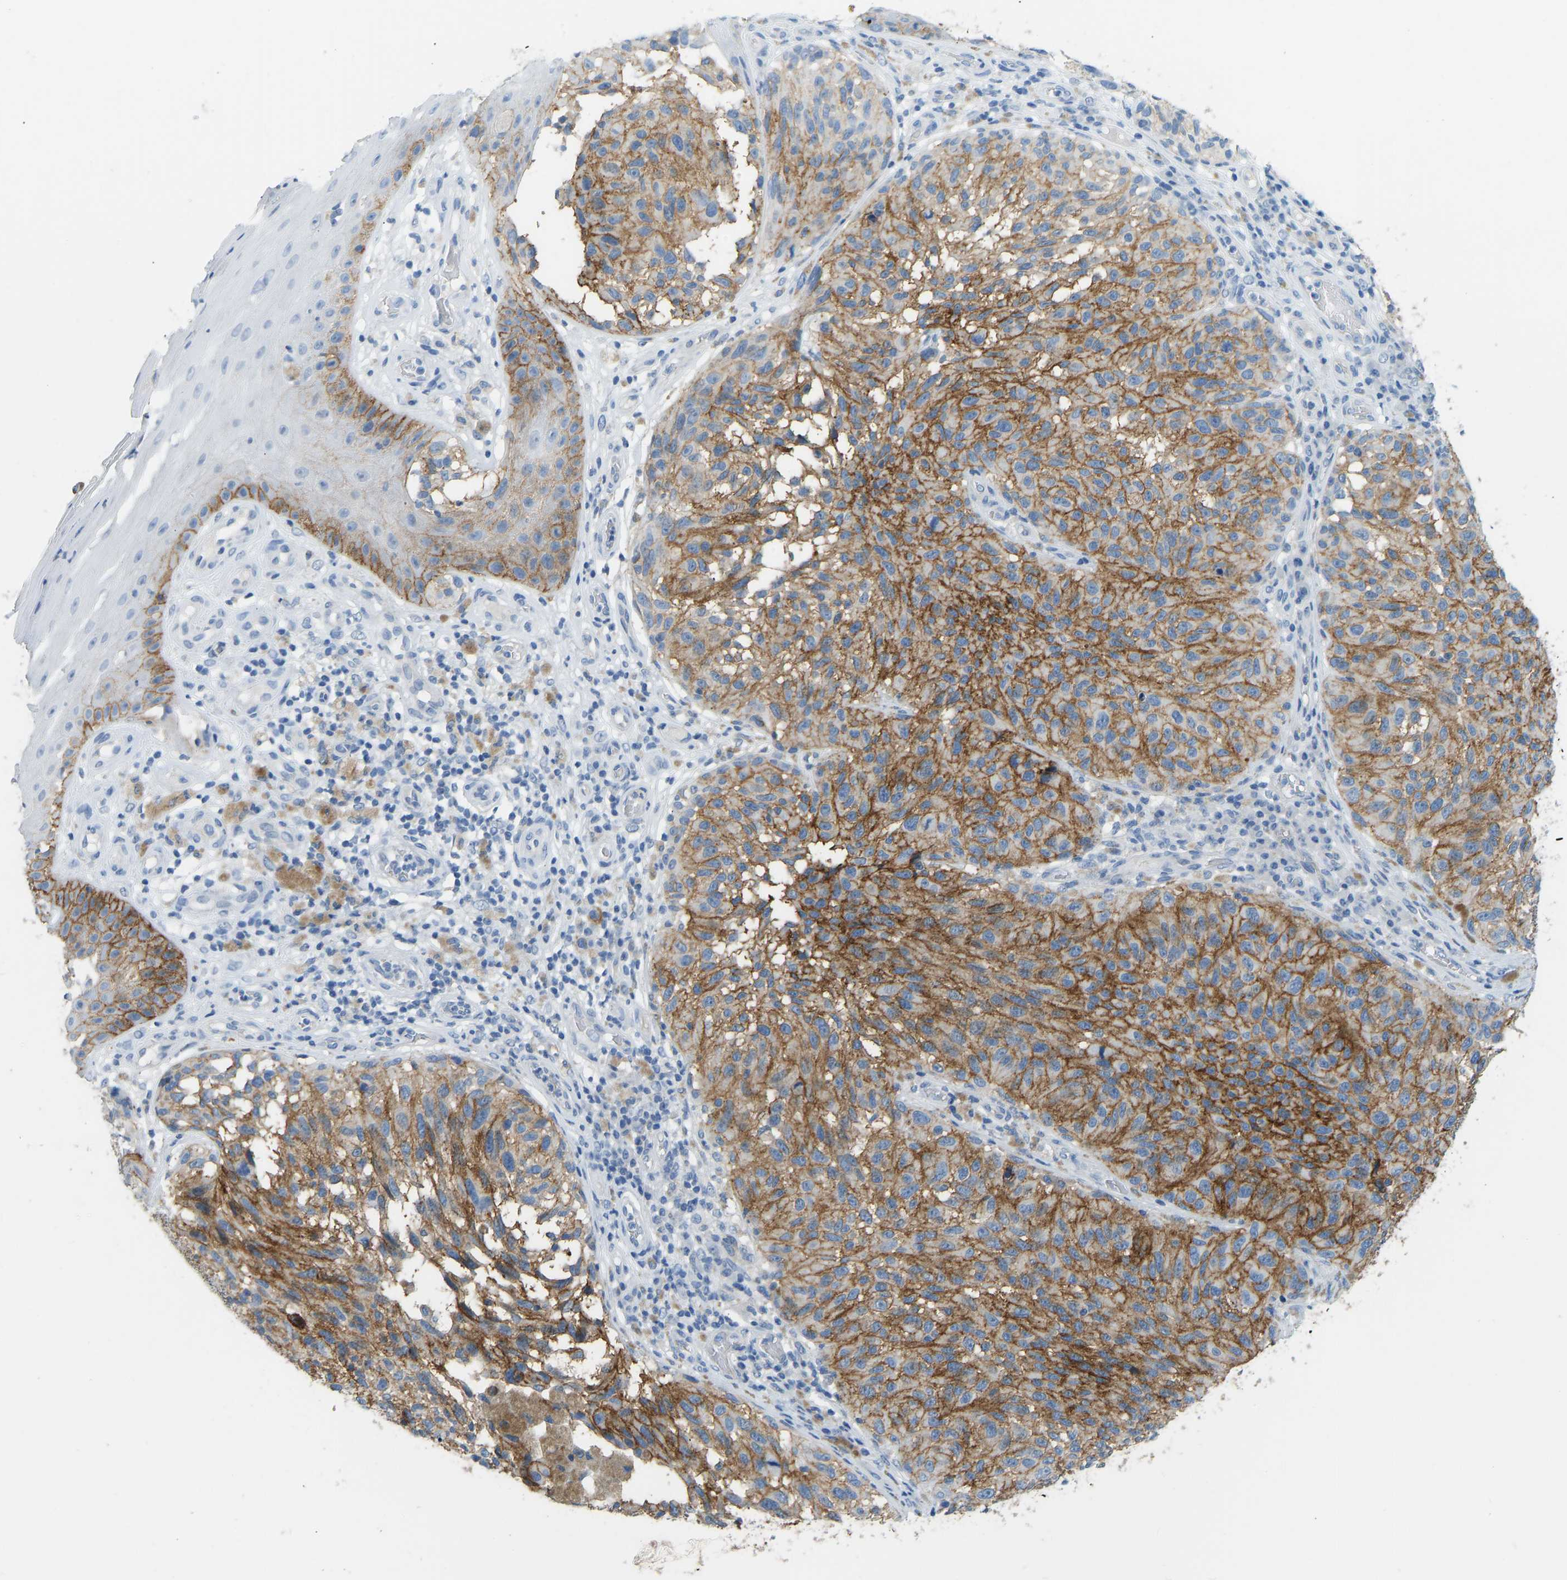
{"staining": {"intensity": "moderate", "quantity": ">75%", "location": "cytoplasmic/membranous"}, "tissue": "melanoma", "cell_type": "Tumor cells", "image_type": "cancer", "snomed": [{"axis": "morphology", "description": "Malignant melanoma, NOS"}, {"axis": "topography", "description": "Skin"}], "caption": "Protein analysis of malignant melanoma tissue shows moderate cytoplasmic/membranous staining in about >75% of tumor cells. (DAB IHC, brown staining for protein, blue staining for nuclei).", "gene": "ATP1A1", "patient": {"sex": "female", "age": 73}}